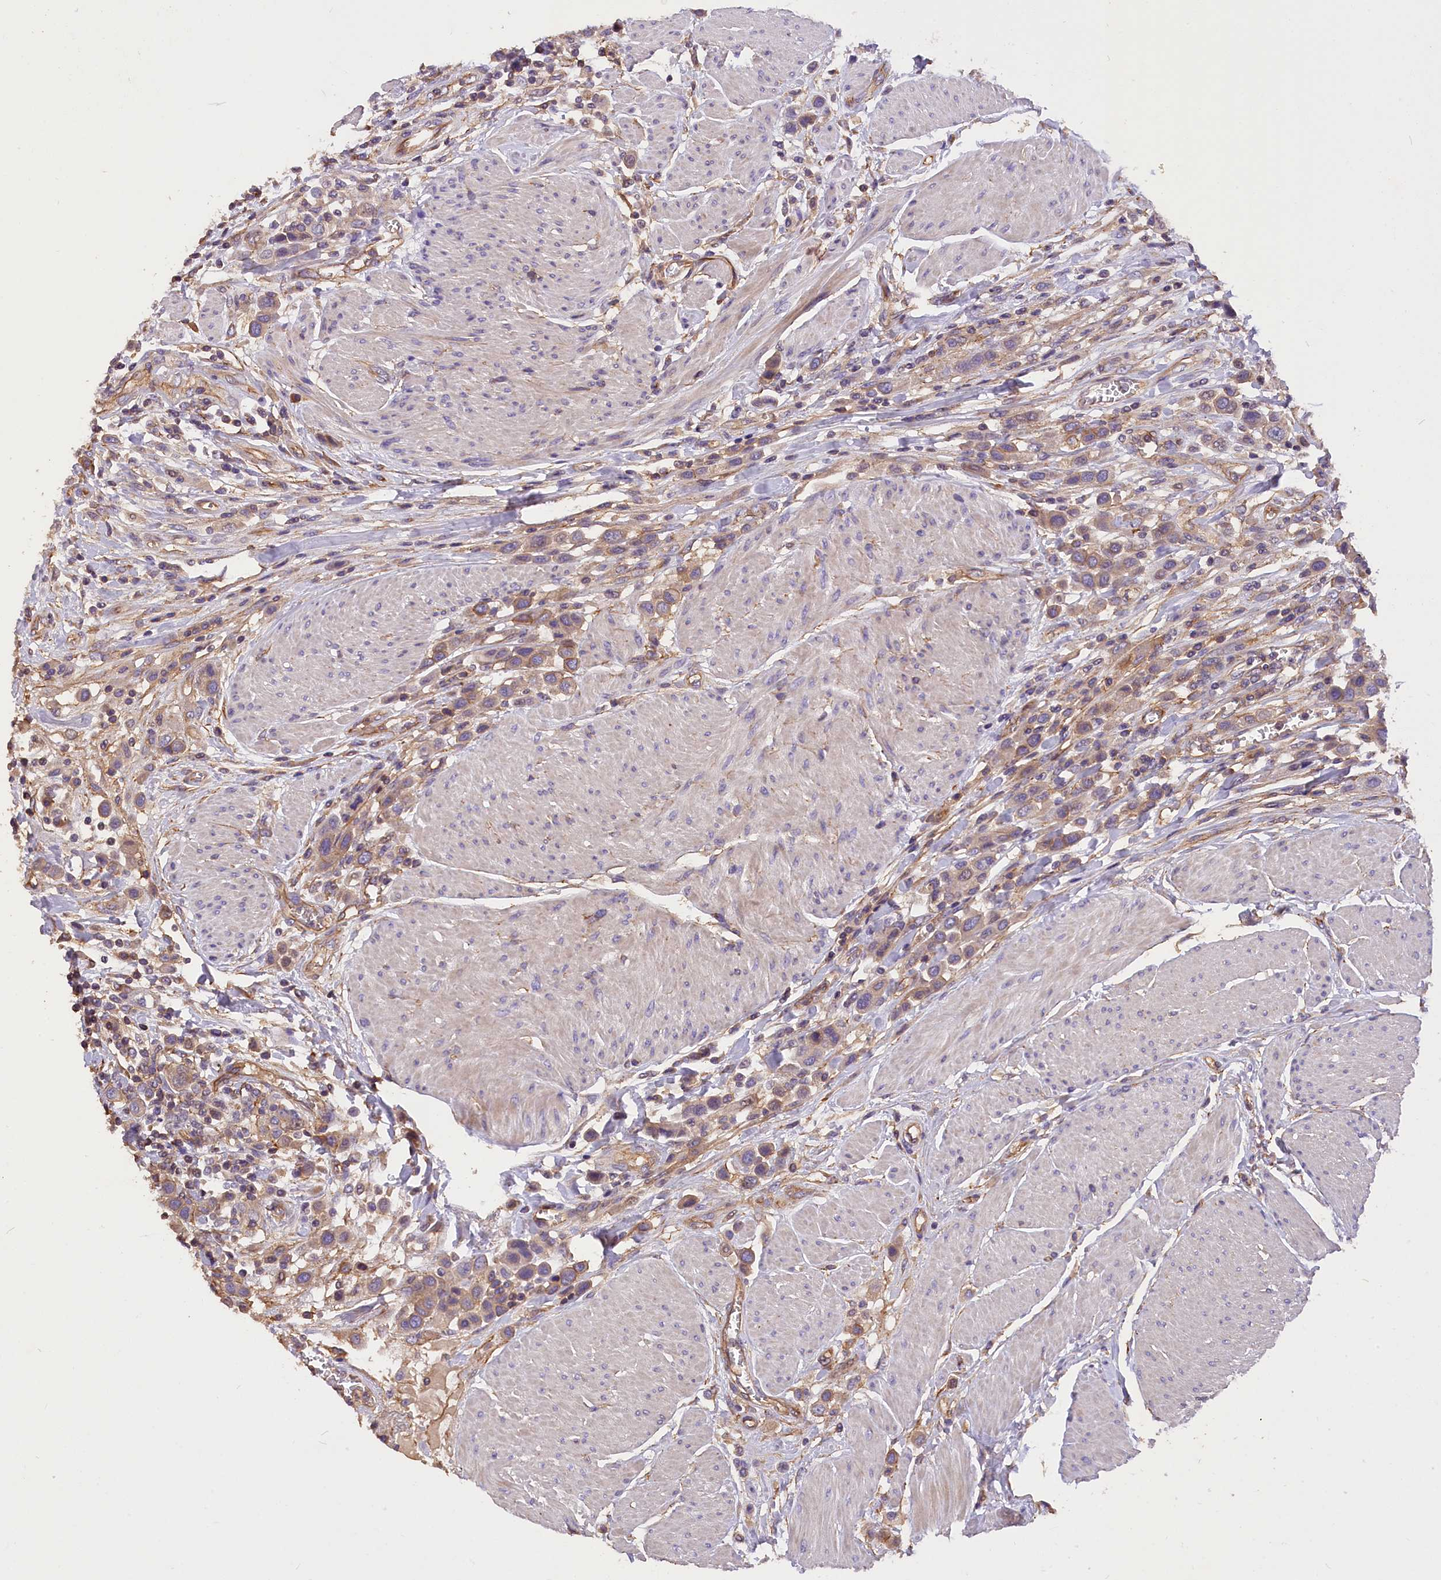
{"staining": {"intensity": "weak", "quantity": "25%-75%", "location": "cytoplasmic/membranous"}, "tissue": "urothelial cancer", "cell_type": "Tumor cells", "image_type": "cancer", "snomed": [{"axis": "morphology", "description": "Urothelial carcinoma, High grade"}, {"axis": "topography", "description": "Urinary bladder"}], "caption": "There is low levels of weak cytoplasmic/membranous staining in tumor cells of urothelial cancer, as demonstrated by immunohistochemical staining (brown color).", "gene": "ERMARD", "patient": {"sex": "male", "age": 50}}